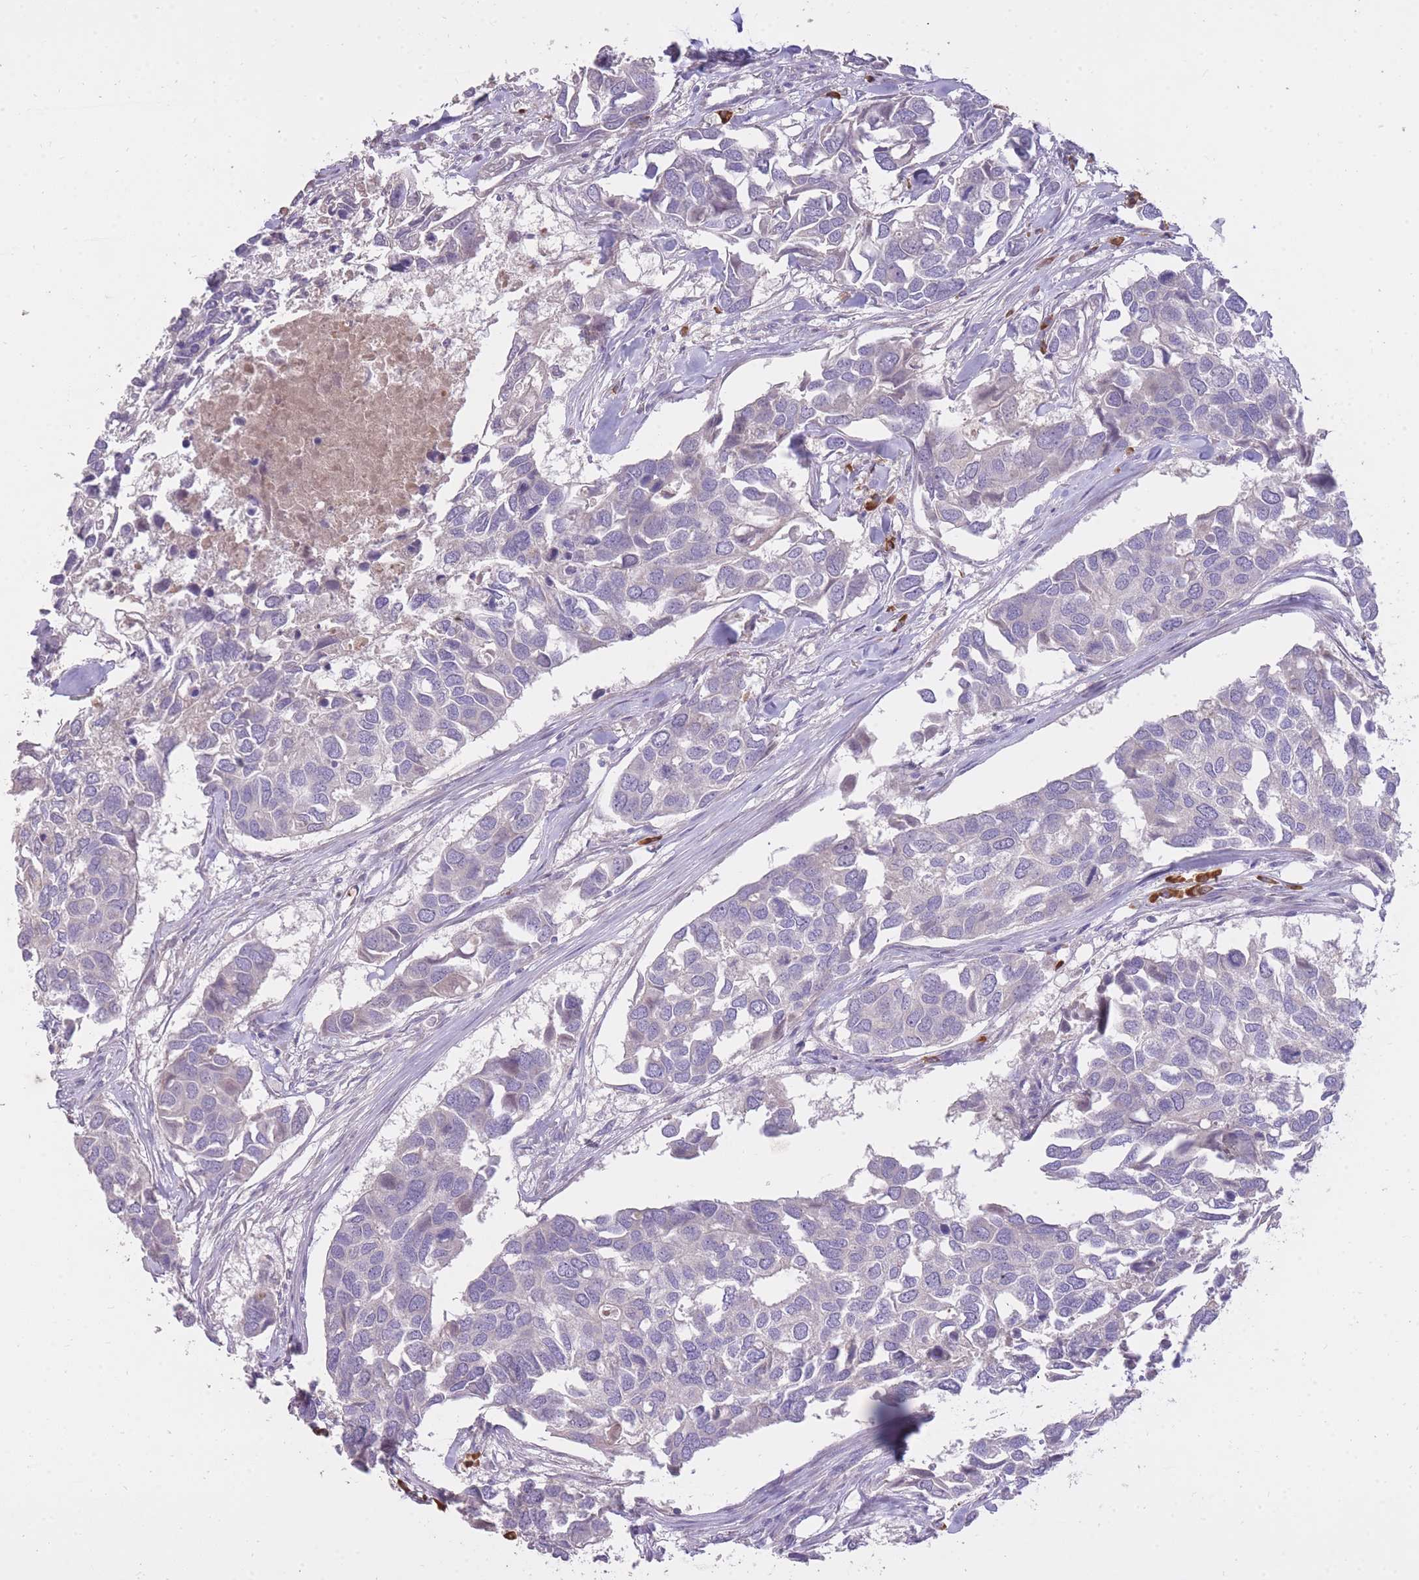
{"staining": {"intensity": "negative", "quantity": "none", "location": "none"}, "tissue": "breast cancer", "cell_type": "Tumor cells", "image_type": "cancer", "snomed": [{"axis": "morphology", "description": "Duct carcinoma"}, {"axis": "topography", "description": "Breast"}], "caption": "This is an immunohistochemistry (IHC) photomicrograph of human breast cancer. There is no staining in tumor cells.", "gene": "FRG2C", "patient": {"sex": "female", "age": 83}}